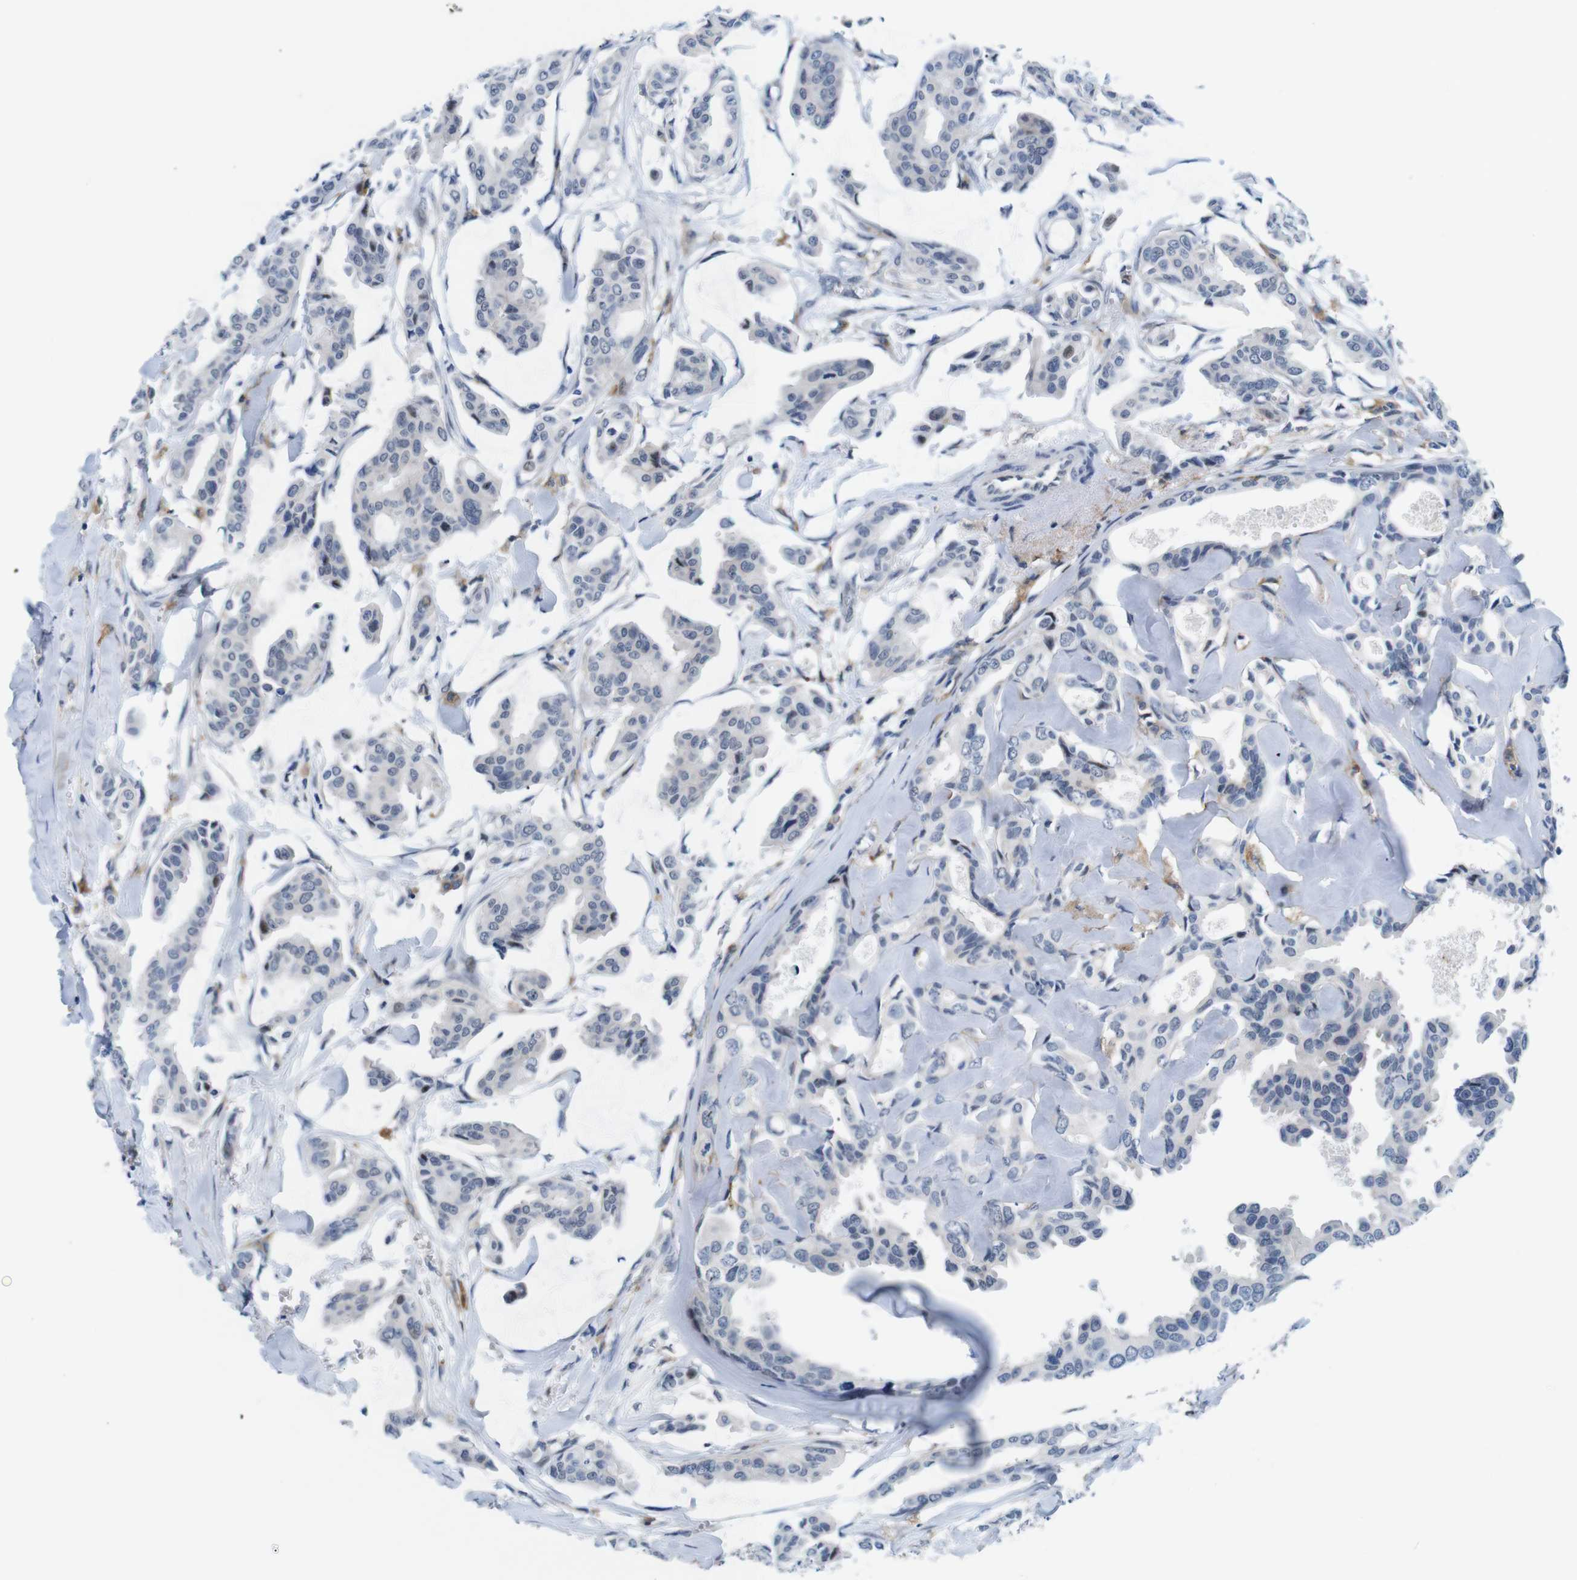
{"staining": {"intensity": "negative", "quantity": "none", "location": "none"}, "tissue": "head and neck cancer", "cell_type": "Tumor cells", "image_type": "cancer", "snomed": [{"axis": "morphology", "description": "Adenocarcinoma, NOS"}, {"axis": "topography", "description": "Salivary gland"}, {"axis": "topography", "description": "Head-Neck"}], "caption": "An immunohistochemistry micrograph of head and neck cancer (adenocarcinoma) is shown. There is no staining in tumor cells of head and neck cancer (adenocarcinoma).", "gene": "CD300C", "patient": {"sex": "female", "age": 59}}